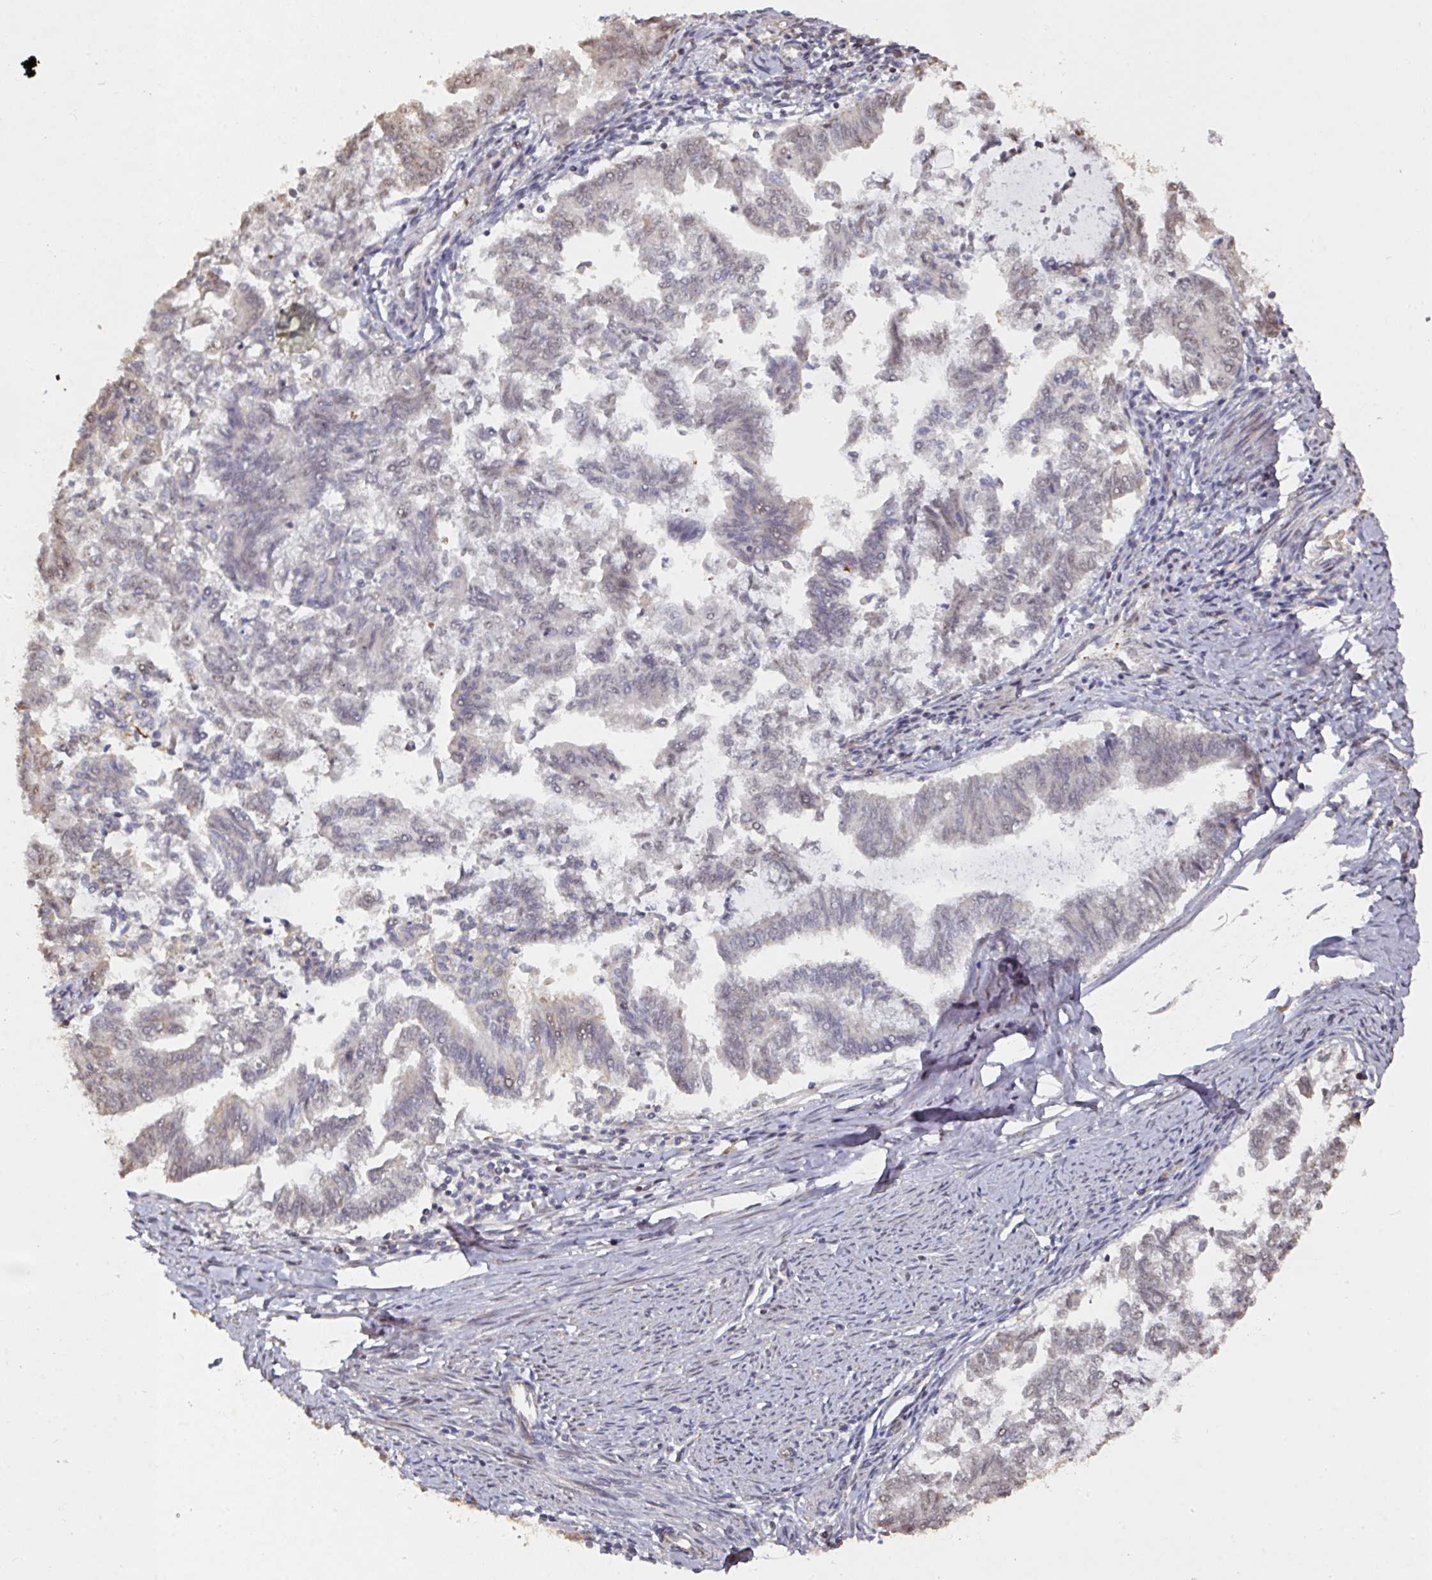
{"staining": {"intensity": "moderate", "quantity": "<25%", "location": "cytoplasmic/membranous"}, "tissue": "endometrial cancer", "cell_type": "Tumor cells", "image_type": "cancer", "snomed": [{"axis": "morphology", "description": "Adenocarcinoma, NOS"}, {"axis": "topography", "description": "Endometrium"}], "caption": "The immunohistochemical stain shows moderate cytoplasmic/membranous expression in tumor cells of endometrial cancer tissue.", "gene": "CA7", "patient": {"sex": "female", "age": 79}}